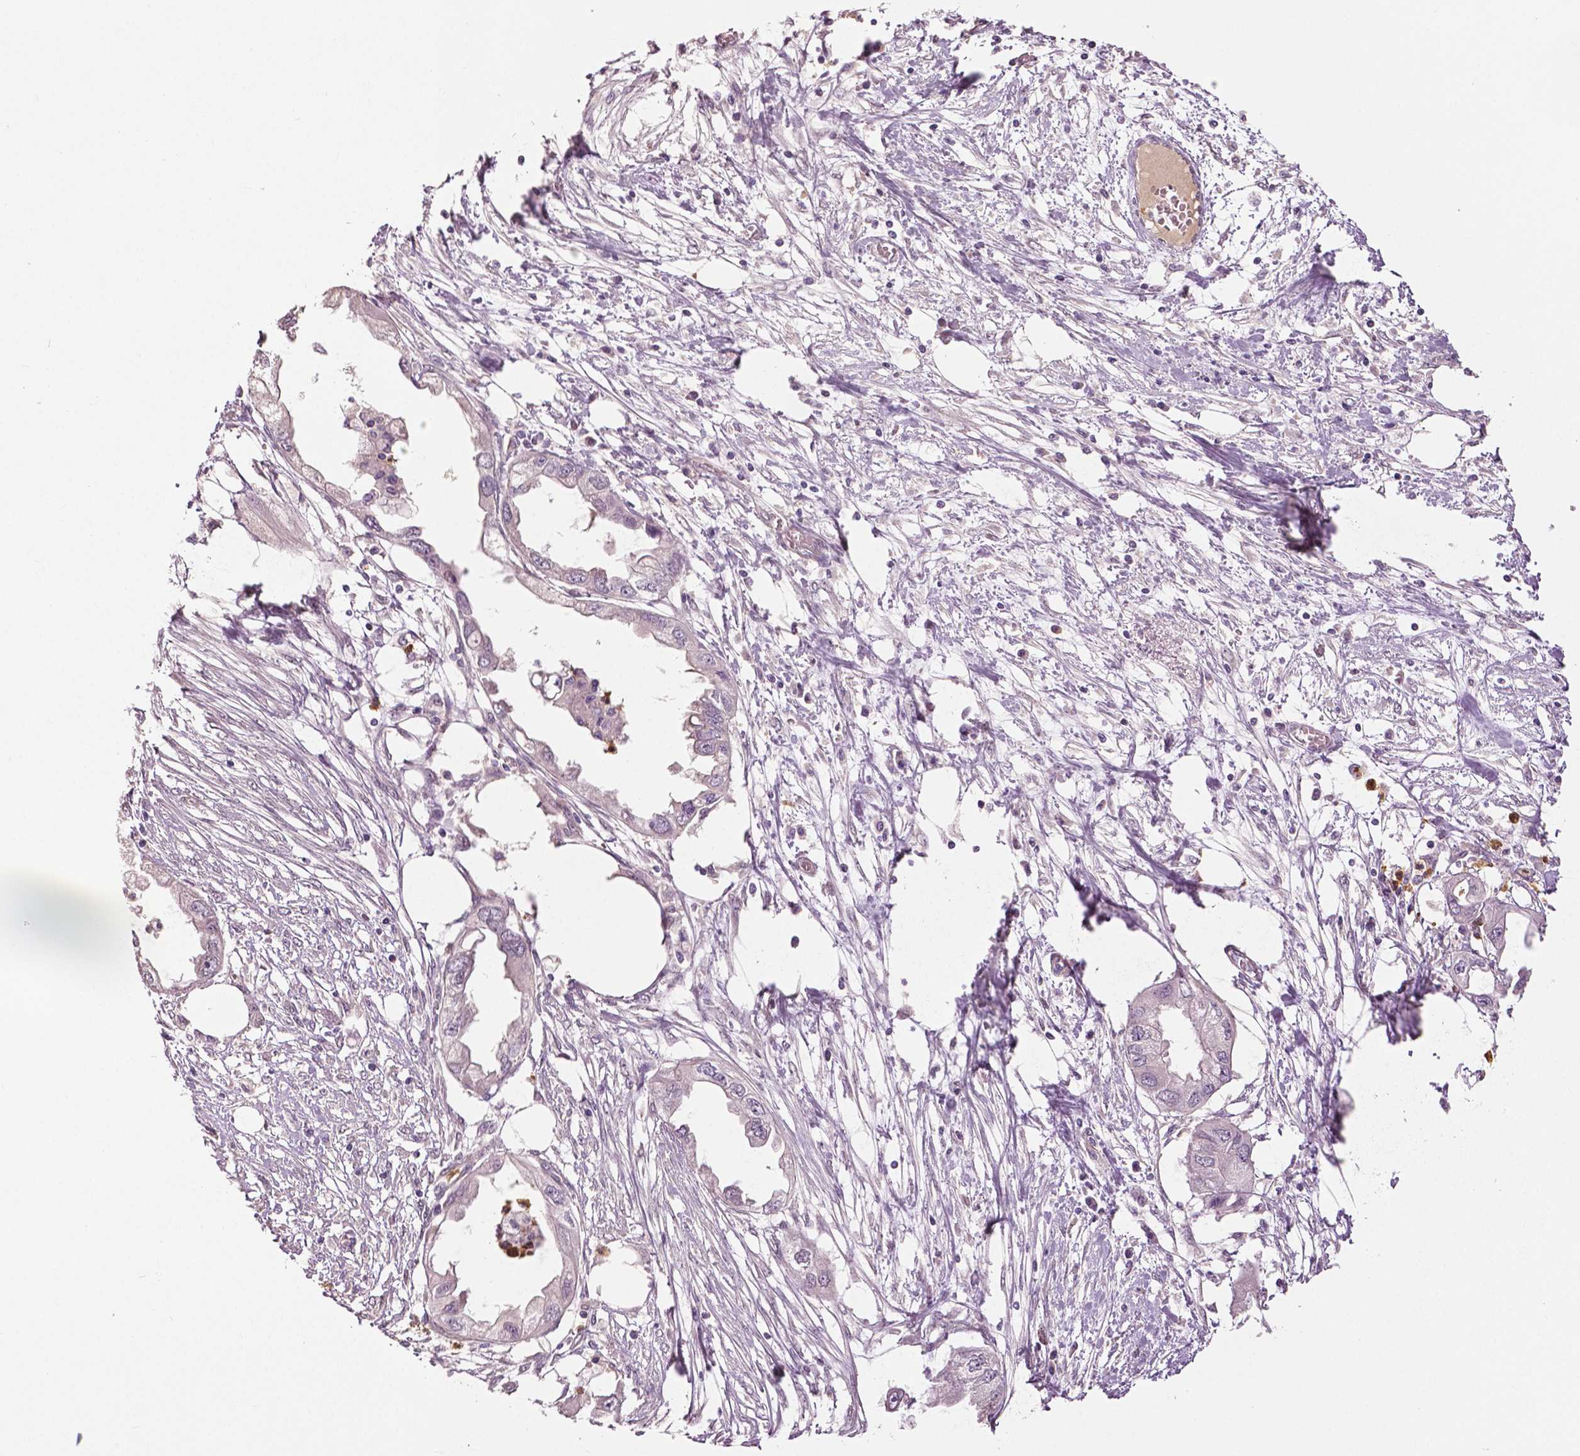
{"staining": {"intensity": "negative", "quantity": "none", "location": "none"}, "tissue": "endometrial cancer", "cell_type": "Tumor cells", "image_type": "cancer", "snomed": [{"axis": "morphology", "description": "Adenocarcinoma, NOS"}, {"axis": "morphology", "description": "Adenocarcinoma, metastatic, NOS"}, {"axis": "topography", "description": "Adipose tissue"}, {"axis": "topography", "description": "Endometrium"}], "caption": "An image of adenocarcinoma (endometrial) stained for a protein shows no brown staining in tumor cells. (Brightfield microscopy of DAB (3,3'-diaminobenzidine) IHC at high magnification).", "gene": "PTPN5", "patient": {"sex": "female", "age": 67}}